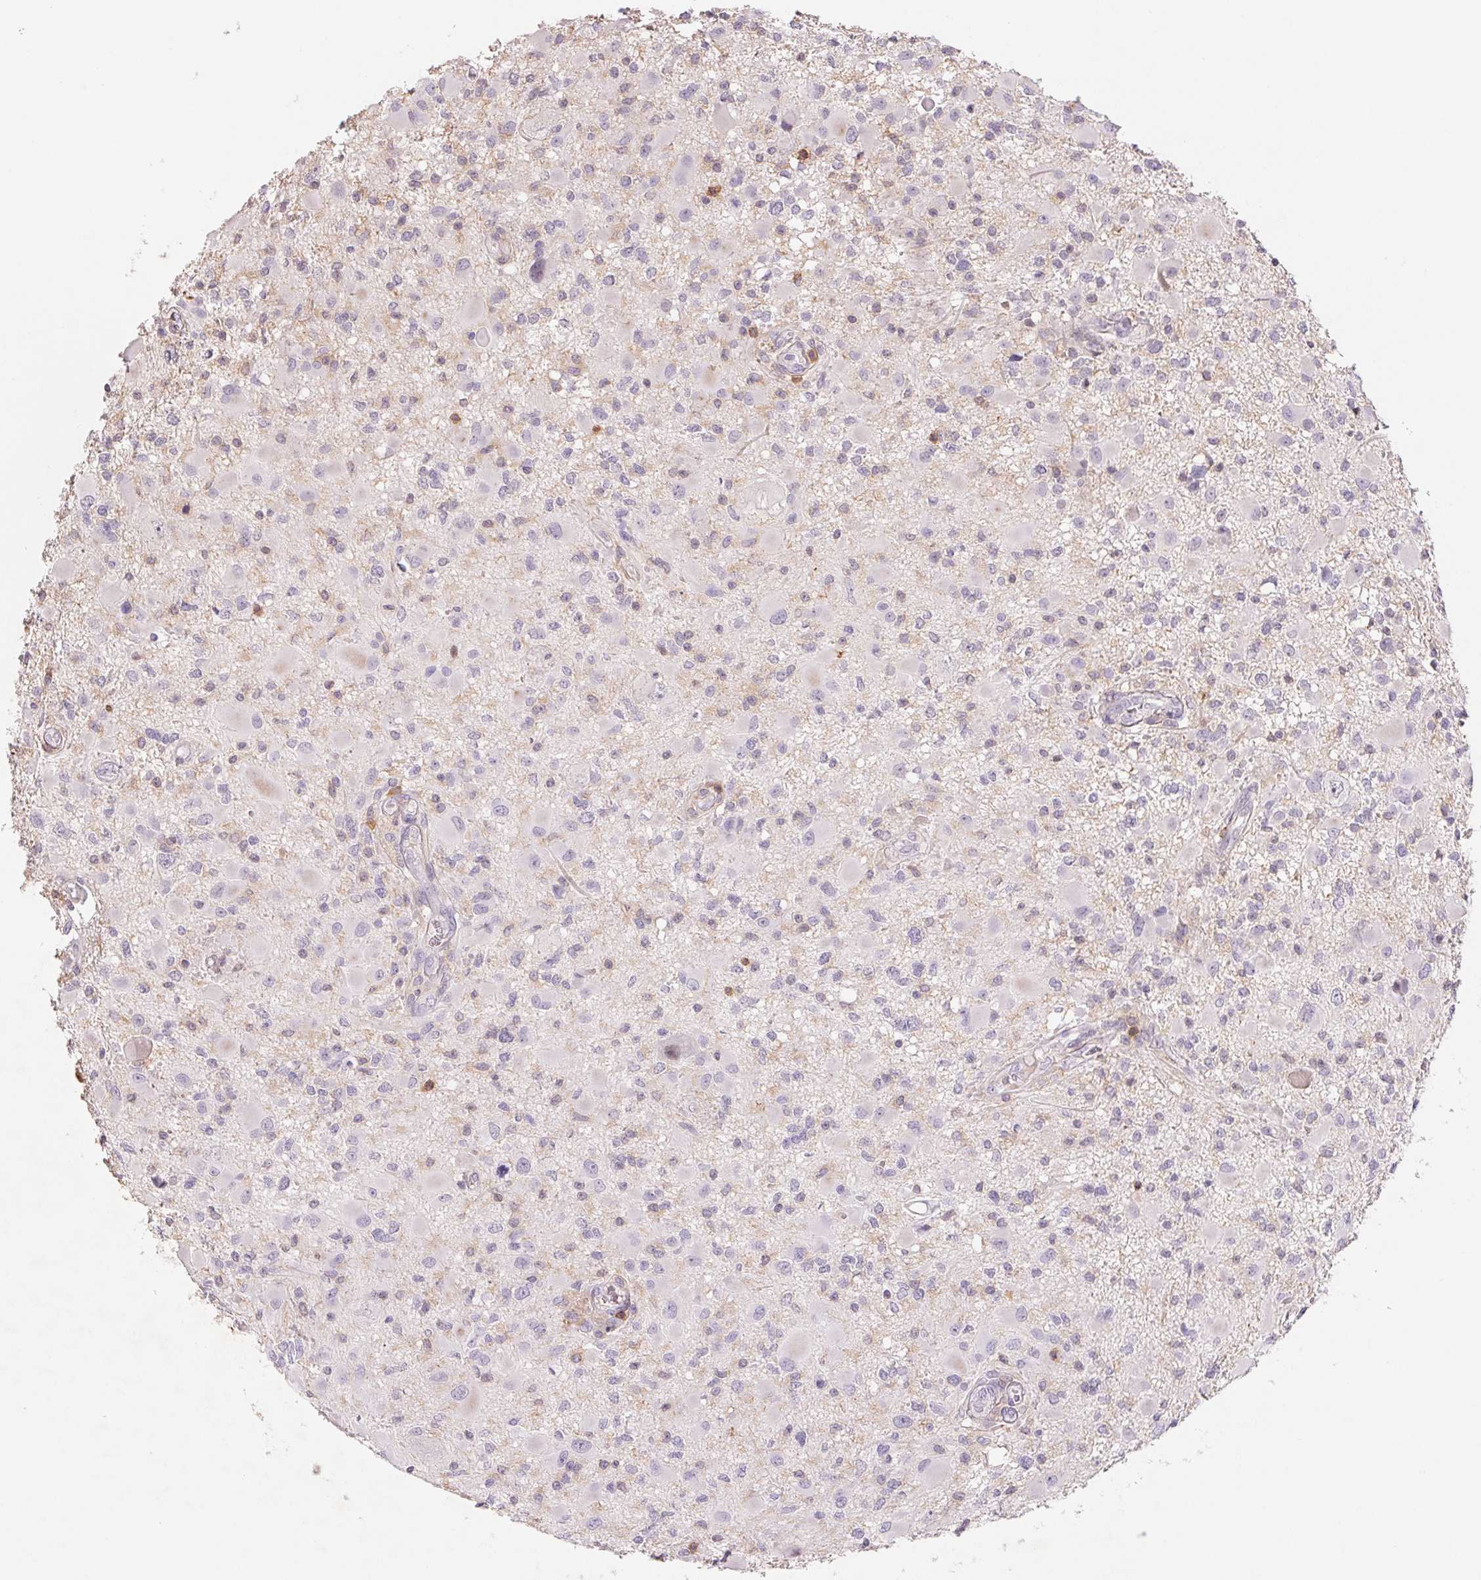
{"staining": {"intensity": "negative", "quantity": "none", "location": "none"}, "tissue": "glioma", "cell_type": "Tumor cells", "image_type": "cancer", "snomed": [{"axis": "morphology", "description": "Glioma, malignant, High grade"}, {"axis": "topography", "description": "Brain"}], "caption": "This is a image of immunohistochemistry staining of glioma, which shows no staining in tumor cells. (DAB (3,3'-diaminobenzidine) IHC, high magnification).", "gene": "KIF26A", "patient": {"sex": "male", "age": 54}}